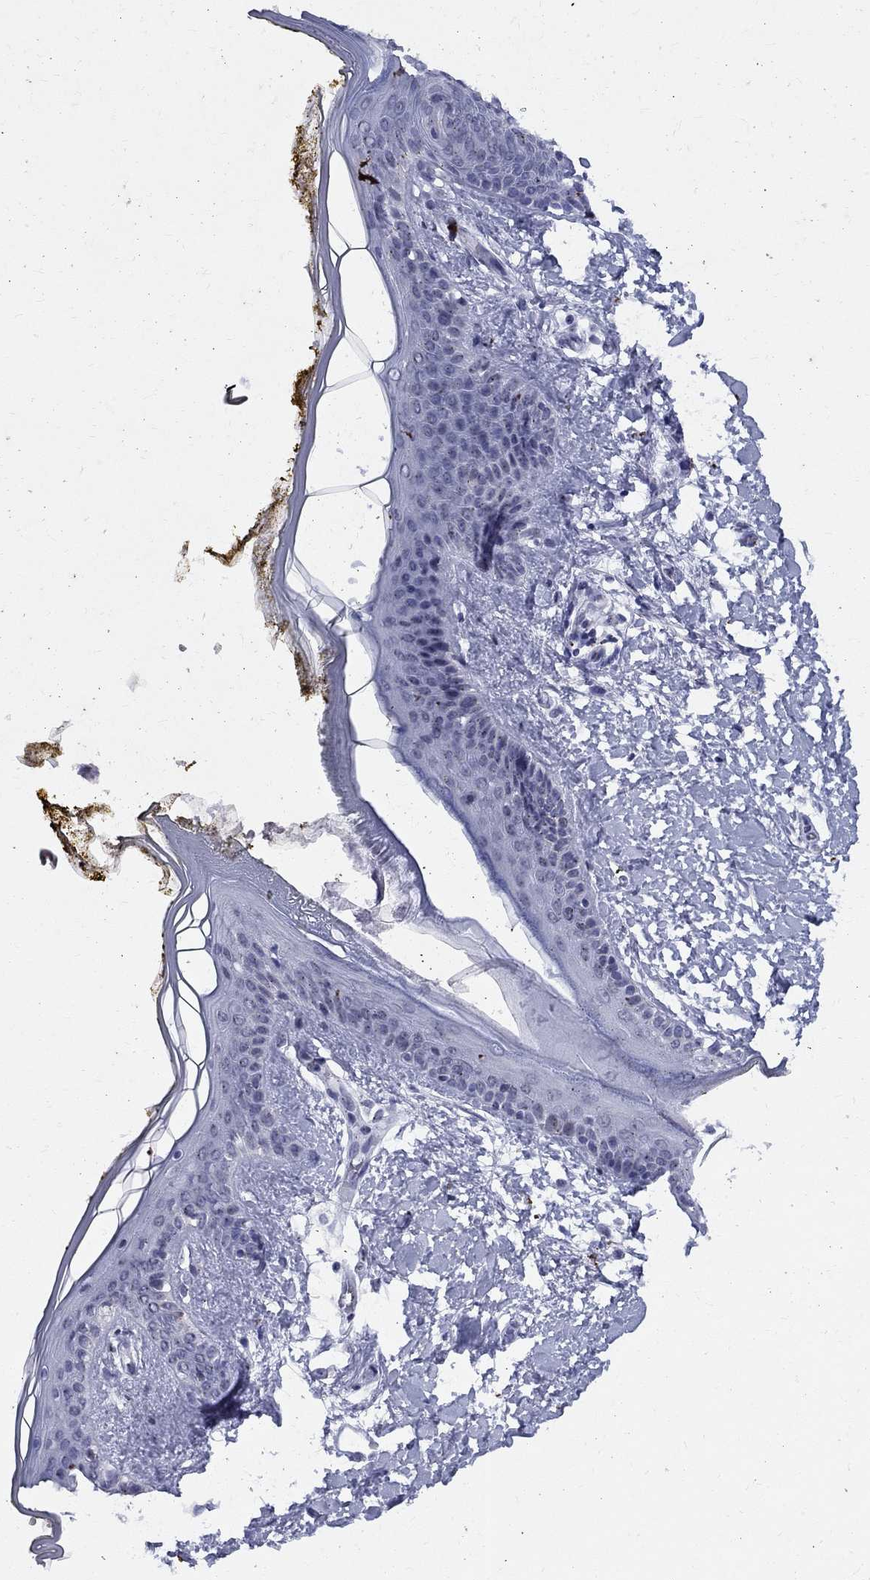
{"staining": {"intensity": "negative", "quantity": "none", "location": "none"}, "tissue": "skin", "cell_type": "Fibroblasts", "image_type": "normal", "snomed": [{"axis": "morphology", "description": "Normal tissue, NOS"}, {"axis": "topography", "description": "Skin"}], "caption": "This is an IHC photomicrograph of unremarkable human skin. There is no staining in fibroblasts.", "gene": "CEP43", "patient": {"sex": "female", "age": 34}}